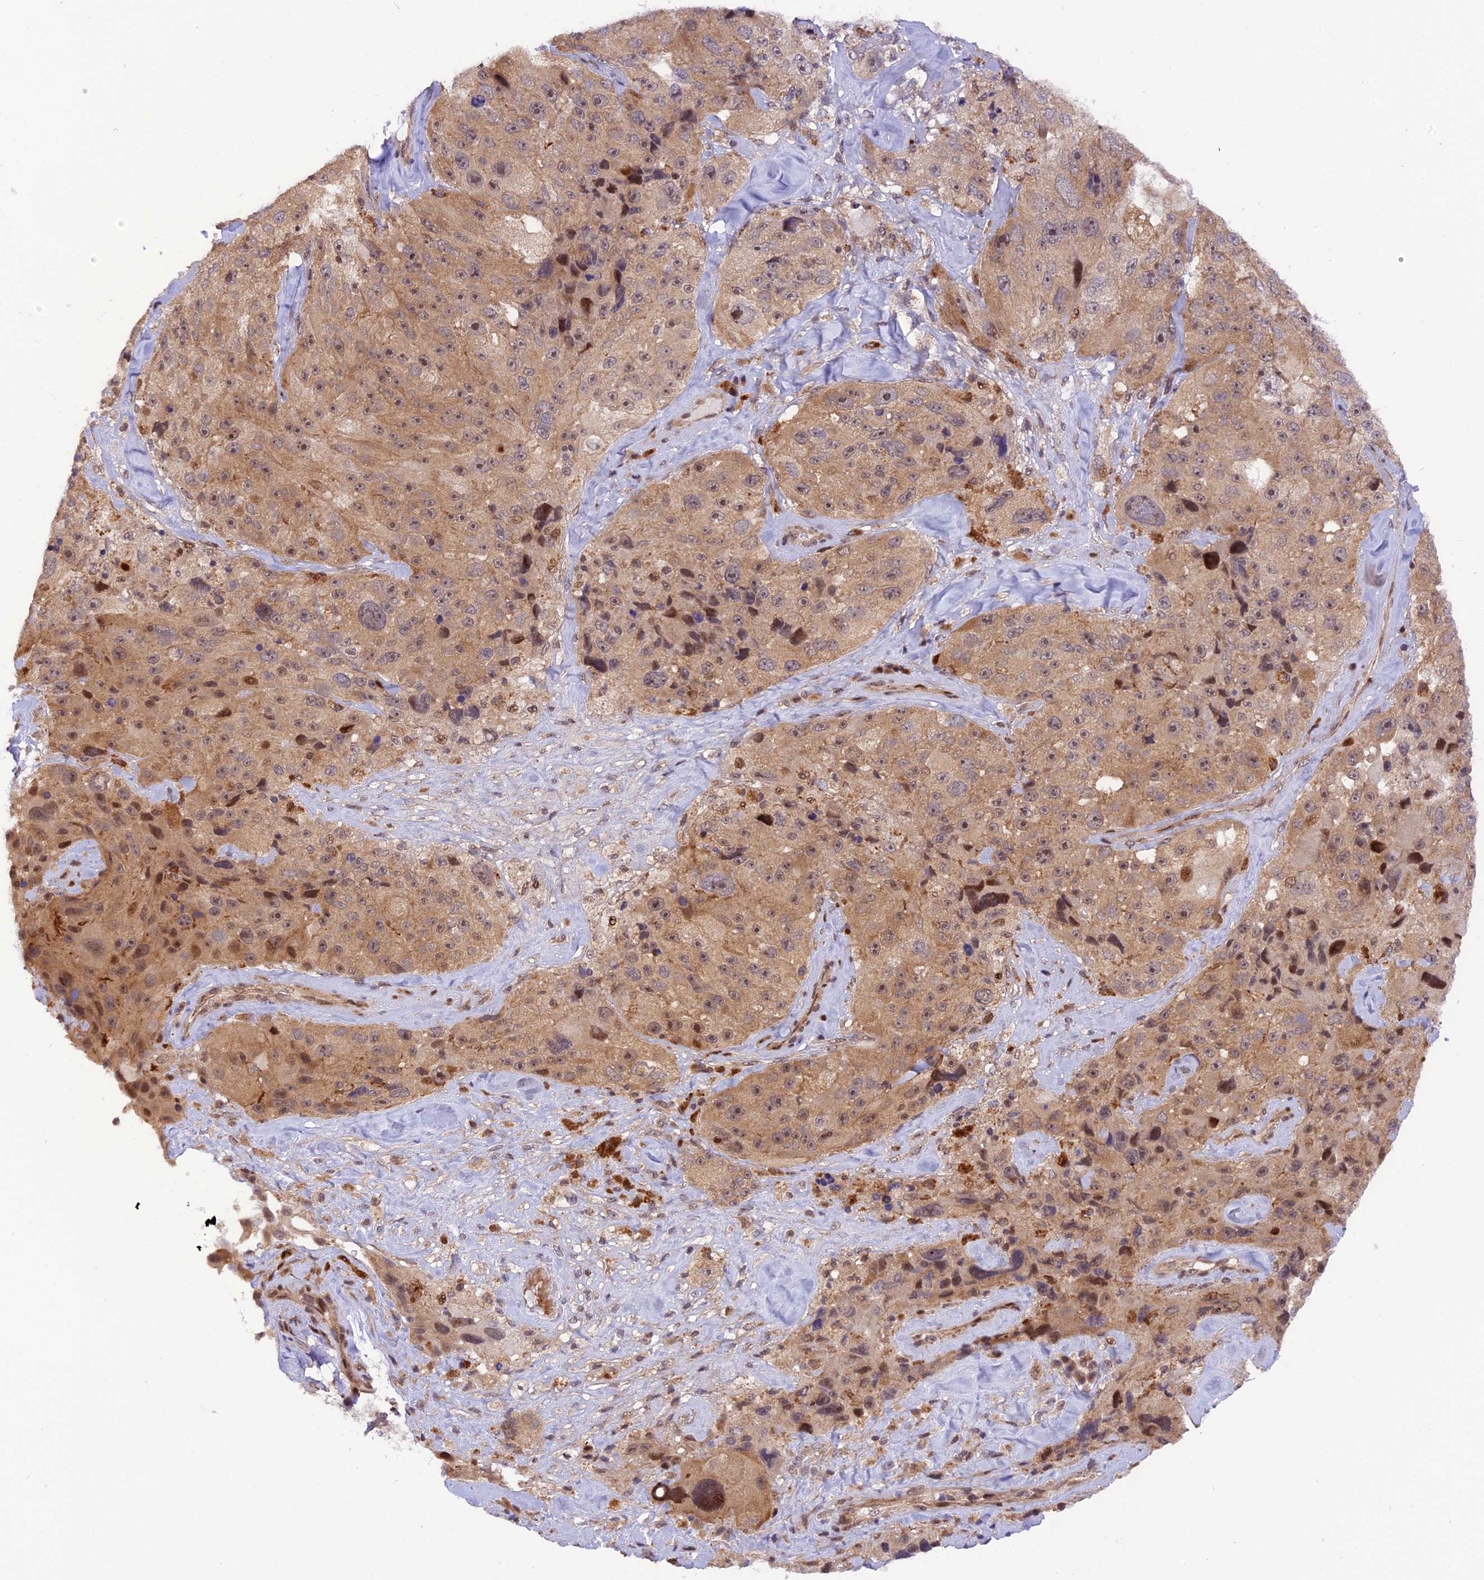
{"staining": {"intensity": "weak", "quantity": ">75%", "location": "cytoplasmic/membranous,nuclear"}, "tissue": "melanoma", "cell_type": "Tumor cells", "image_type": "cancer", "snomed": [{"axis": "morphology", "description": "Malignant melanoma, Metastatic site"}, {"axis": "topography", "description": "Lymph node"}], "caption": "A high-resolution histopathology image shows immunohistochemistry staining of melanoma, which reveals weak cytoplasmic/membranous and nuclear staining in about >75% of tumor cells.", "gene": "SAMD4A", "patient": {"sex": "male", "age": 62}}